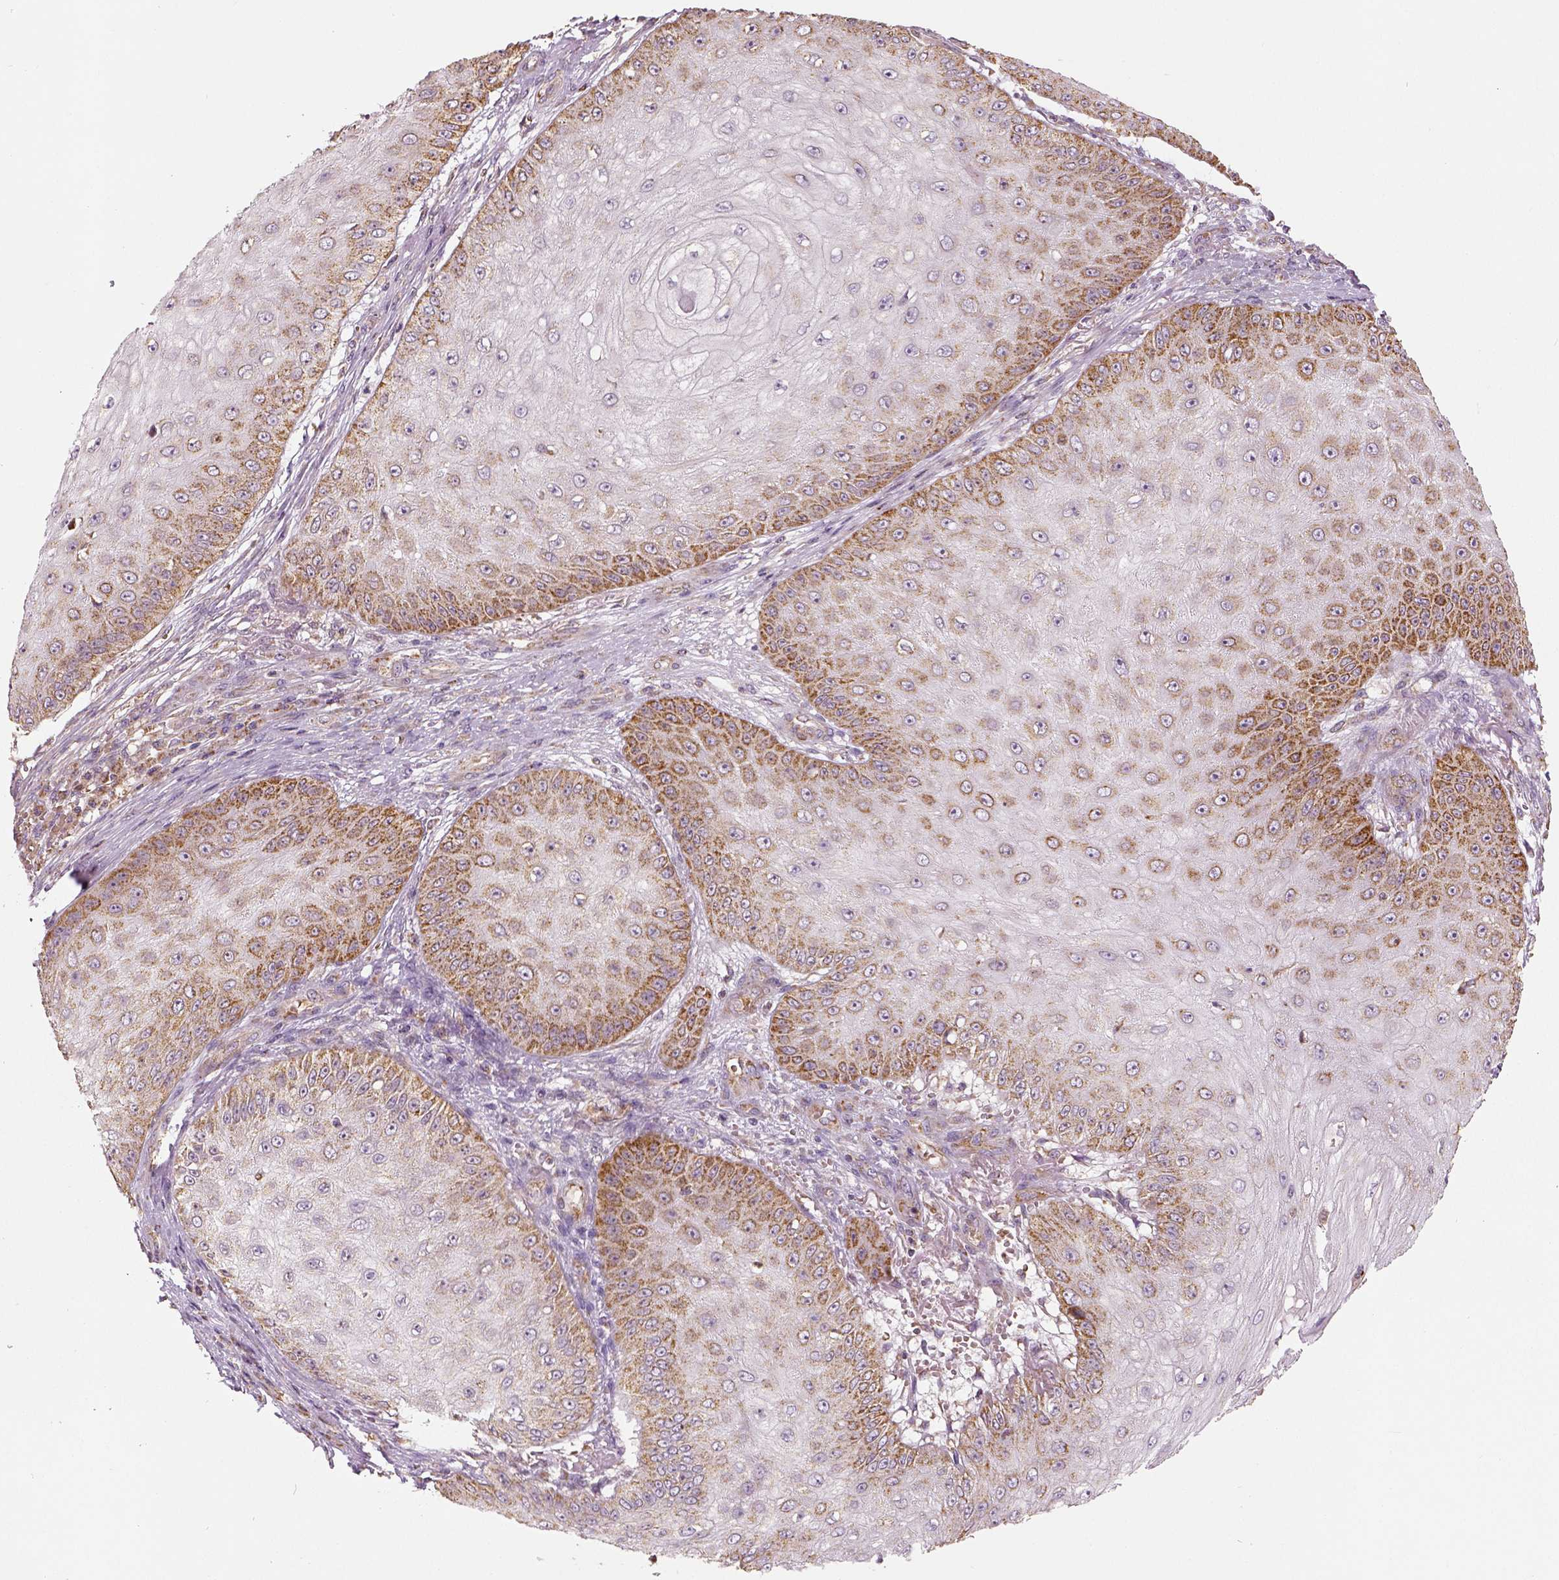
{"staining": {"intensity": "moderate", "quantity": ">75%", "location": "cytoplasmic/membranous"}, "tissue": "skin cancer", "cell_type": "Tumor cells", "image_type": "cancer", "snomed": [{"axis": "morphology", "description": "Squamous cell carcinoma, NOS"}, {"axis": "topography", "description": "Skin"}], "caption": "Moderate cytoplasmic/membranous positivity for a protein is present in about >75% of tumor cells of skin cancer using immunohistochemistry (IHC).", "gene": "PGAM5", "patient": {"sex": "male", "age": 70}}